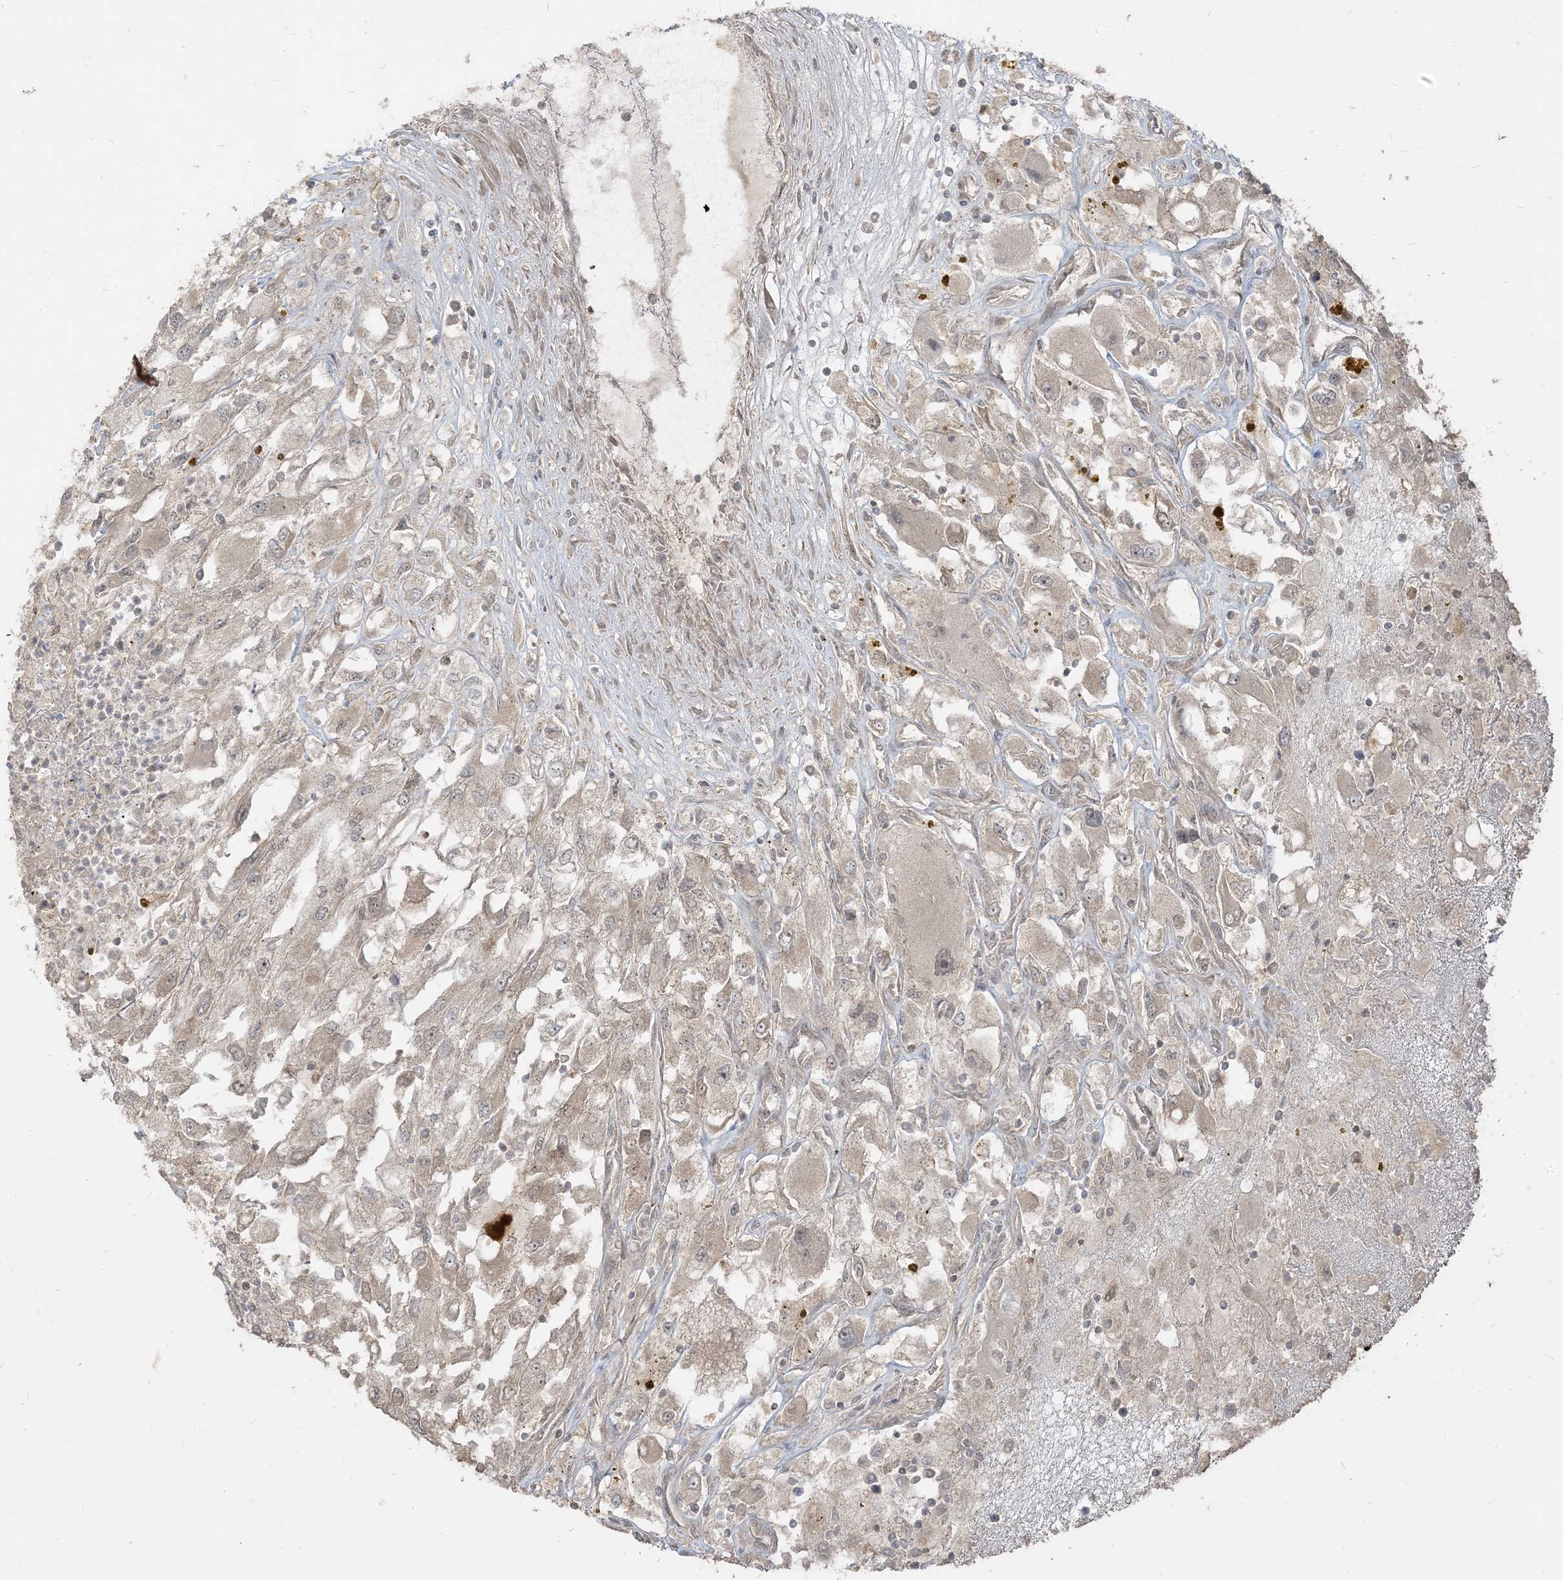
{"staining": {"intensity": "negative", "quantity": "none", "location": "none"}, "tissue": "renal cancer", "cell_type": "Tumor cells", "image_type": "cancer", "snomed": [{"axis": "morphology", "description": "Adenocarcinoma, NOS"}, {"axis": "topography", "description": "Kidney"}], "caption": "An image of adenocarcinoma (renal) stained for a protein demonstrates no brown staining in tumor cells. (DAB IHC with hematoxylin counter stain).", "gene": "TBCC", "patient": {"sex": "female", "age": 52}}